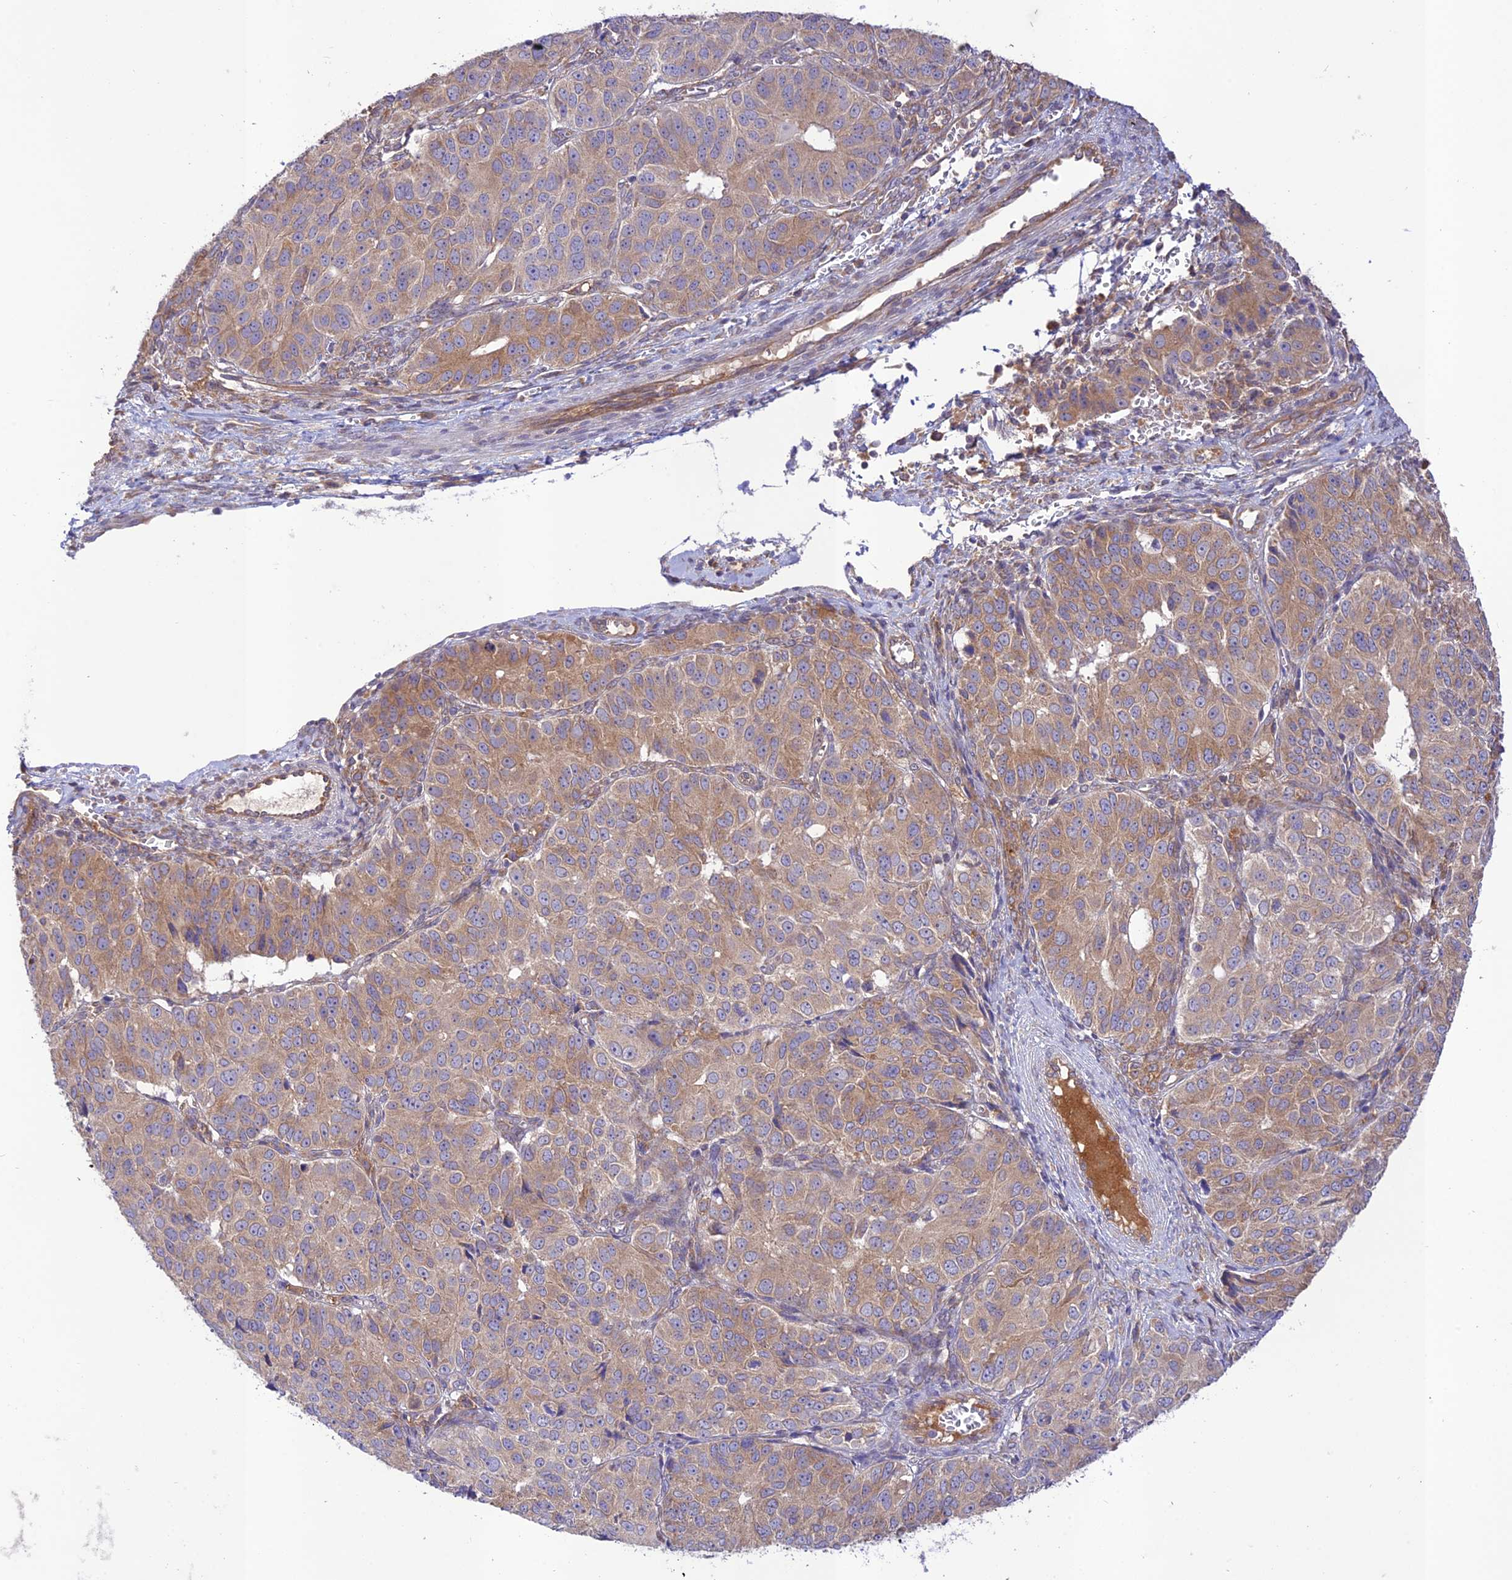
{"staining": {"intensity": "moderate", "quantity": "25%-75%", "location": "cytoplasmic/membranous"}, "tissue": "ovarian cancer", "cell_type": "Tumor cells", "image_type": "cancer", "snomed": [{"axis": "morphology", "description": "Carcinoma, endometroid"}, {"axis": "topography", "description": "Ovary"}], "caption": "Immunohistochemical staining of human ovarian cancer shows medium levels of moderate cytoplasmic/membranous positivity in approximately 25%-75% of tumor cells.", "gene": "TMEM259", "patient": {"sex": "female", "age": 51}}